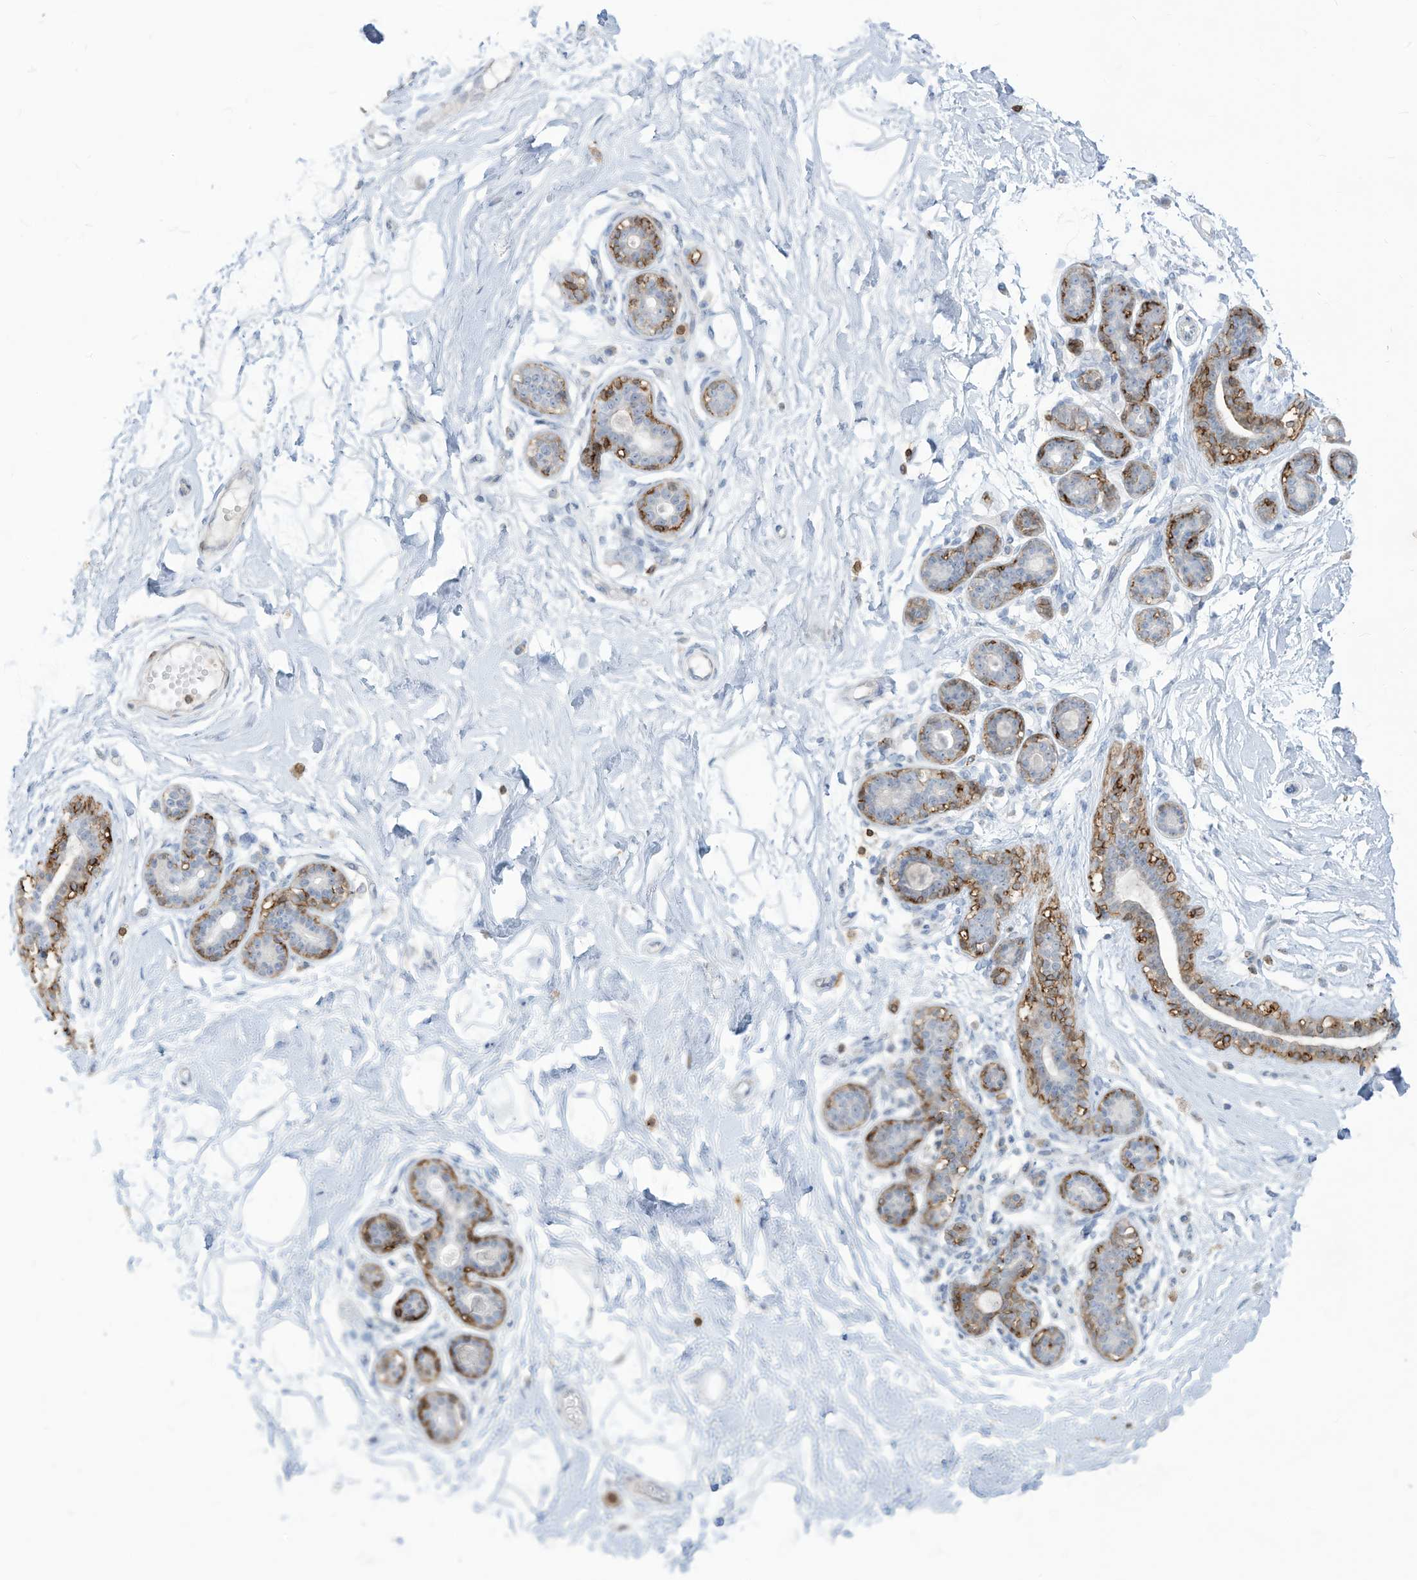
{"staining": {"intensity": "negative", "quantity": "none", "location": "none"}, "tissue": "breast", "cell_type": "Adipocytes", "image_type": "normal", "snomed": [{"axis": "morphology", "description": "Normal tissue, NOS"}, {"axis": "morphology", "description": "Adenoma, NOS"}, {"axis": "topography", "description": "Breast"}], "caption": "DAB immunohistochemical staining of unremarkable human breast demonstrates no significant positivity in adipocytes.", "gene": "NOTO", "patient": {"sex": "female", "age": 23}}